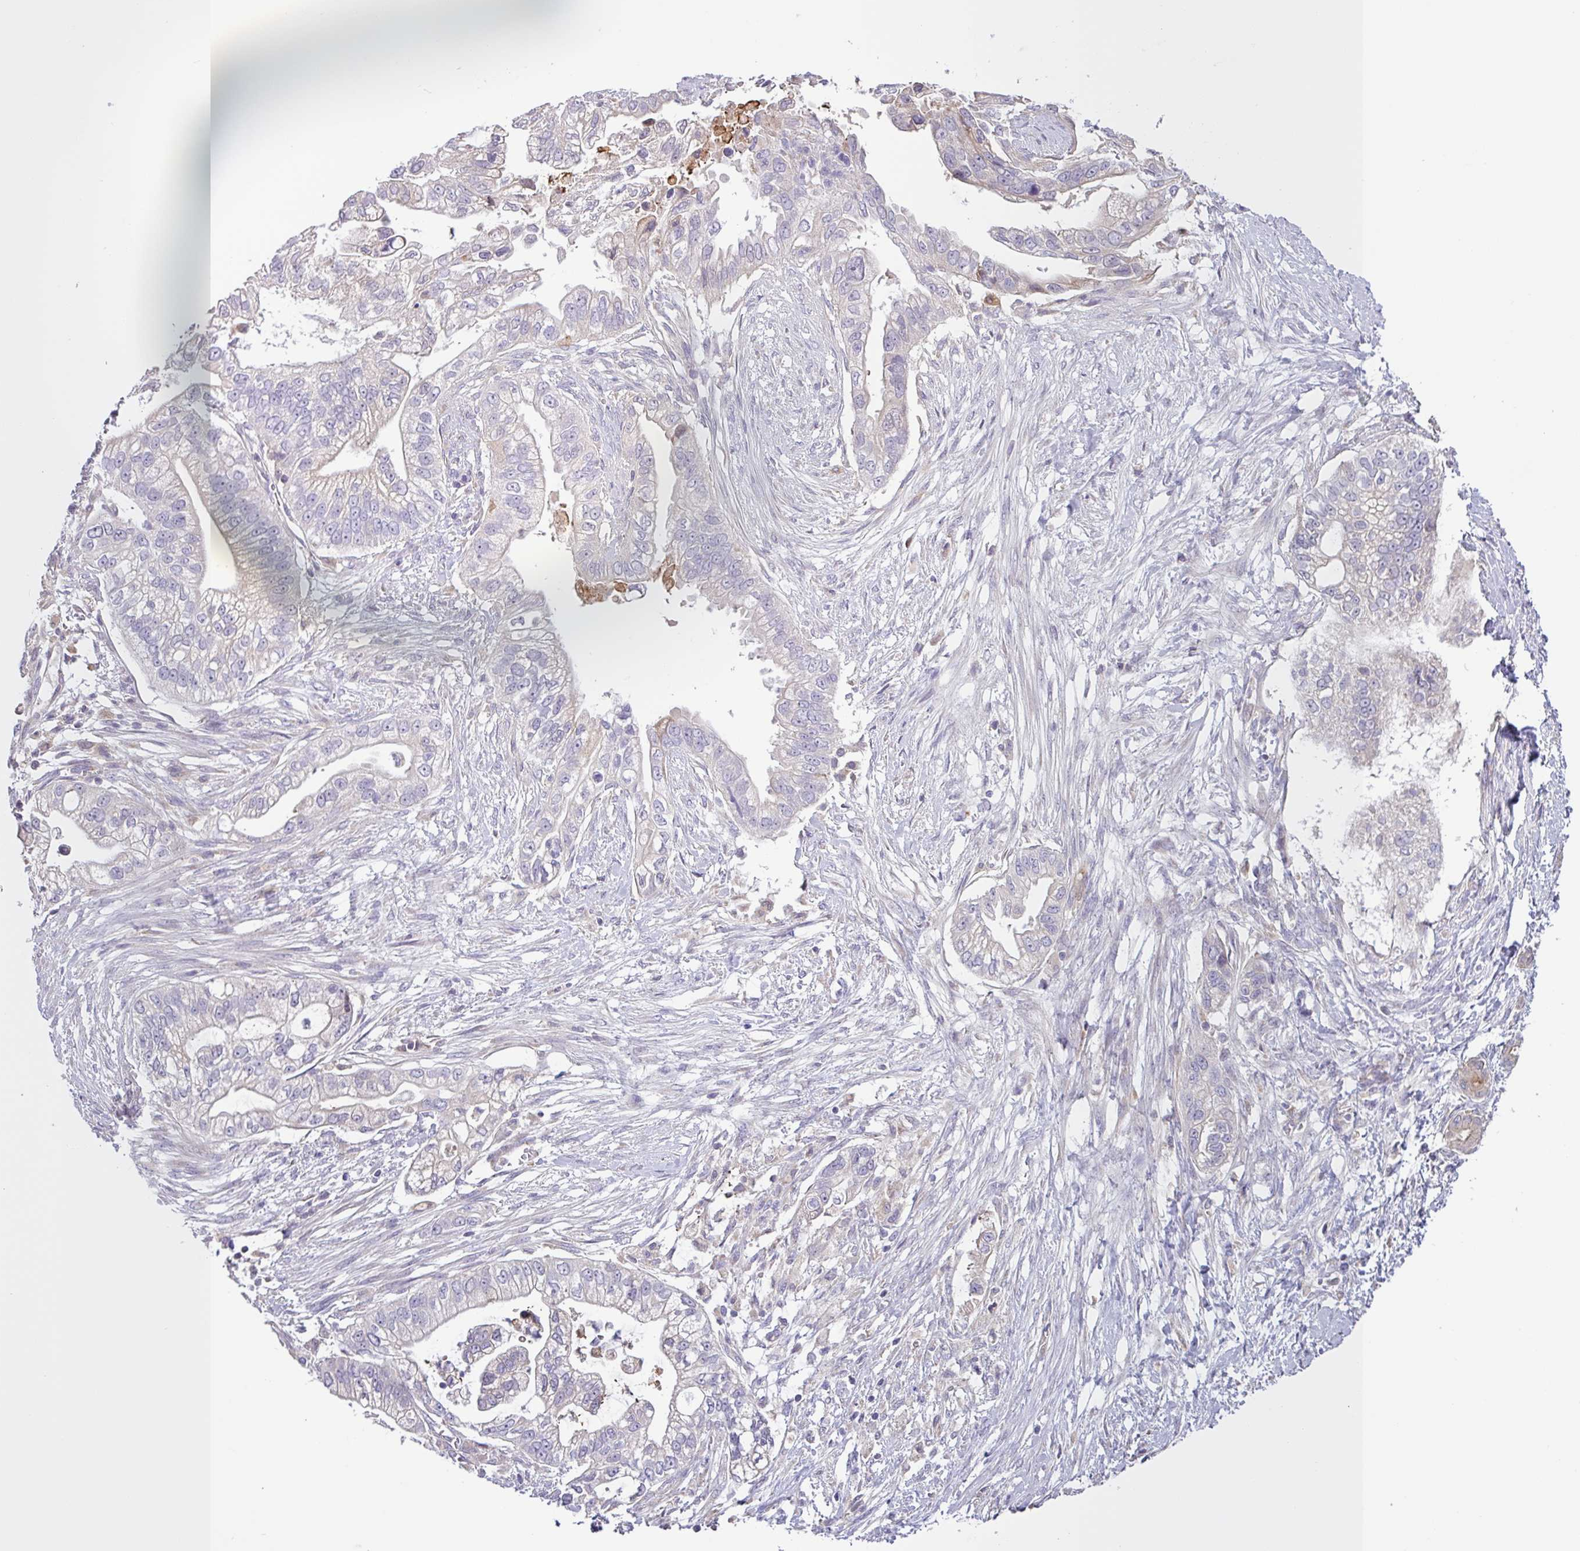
{"staining": {"intensity": "negative", "quantity": "none", "location": "none"}, "tissue": "pancreatic cancer", "cell_type": "Tumor cells", "image_type": "cancer", "snomed": [{"axis": "morphology", "description": "Adenocarcinoma, NOS"}, {"axis": "topography", "description": "Pancreas"}], "caption": "DAB immunohistochemical staining of pancreatic adenocarcinoma demonstrates no significant positivity in tumor cells.", "gene": "SFTPB", "patient": {"sex": "male", "age": 70}}